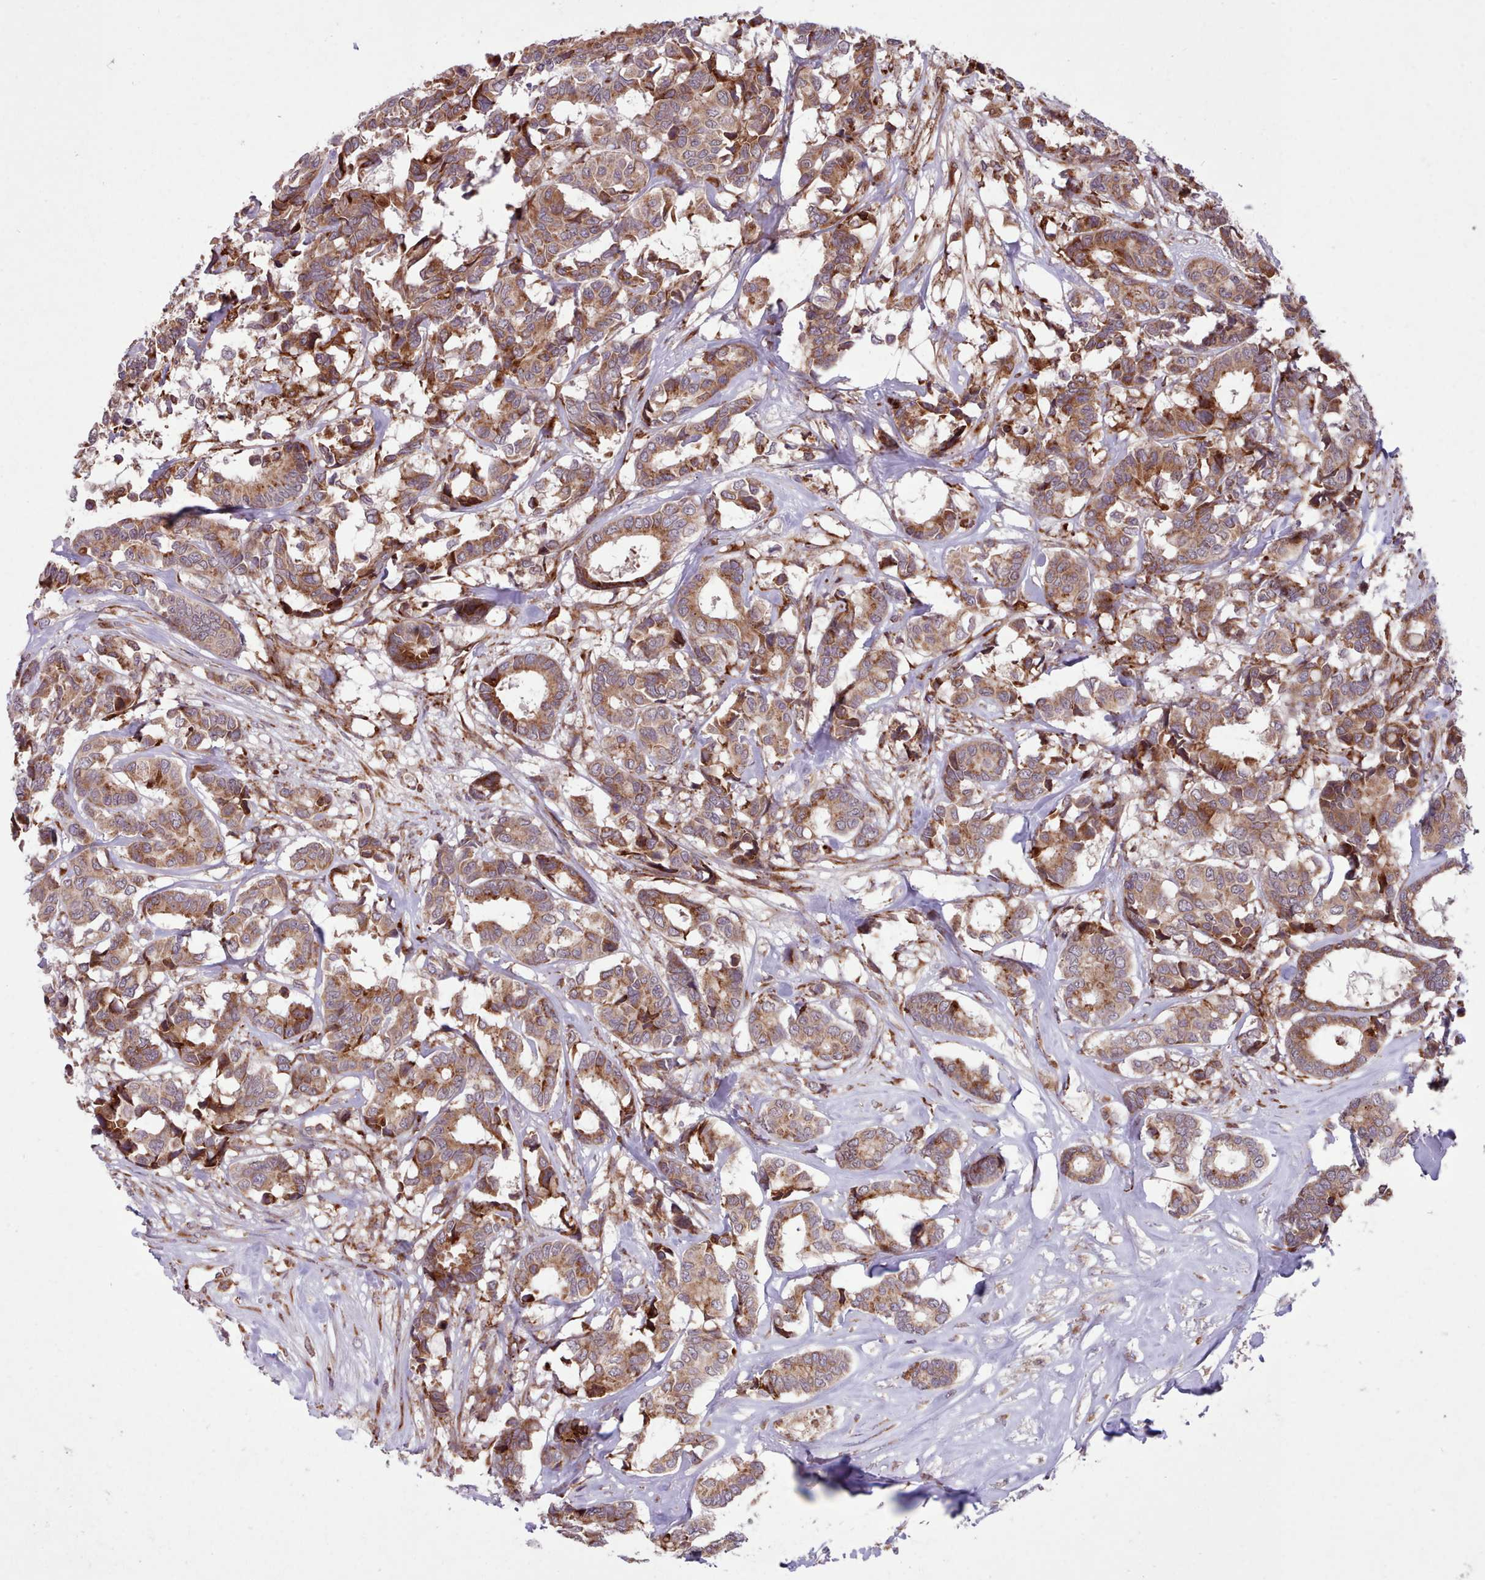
{"staining": {"intensity": "moderate", "quantity": ">75%", "location": "cytoplasmic/membranous"}, "tissue": "breast cancer", "cell_type": "Tumor cells", "image_type": "cancer", "snomed": [{"axis": "morphology", "description": "Normal tissue, NOS"}, {"axis": "morphology", "description": "Duct carcinoma"}, {"axis": "topography", "description": "Breast"}], "caption": "A high-resolution image shows immunohistochemistry (IHC) staining of breast invasive ductal carcinoma, which displays moderate cytoplasmic/membranous staining in approximately >75% of tumor cells.", "gene": "TTLL3", "patient": {"sex": "female", "age": 87}}